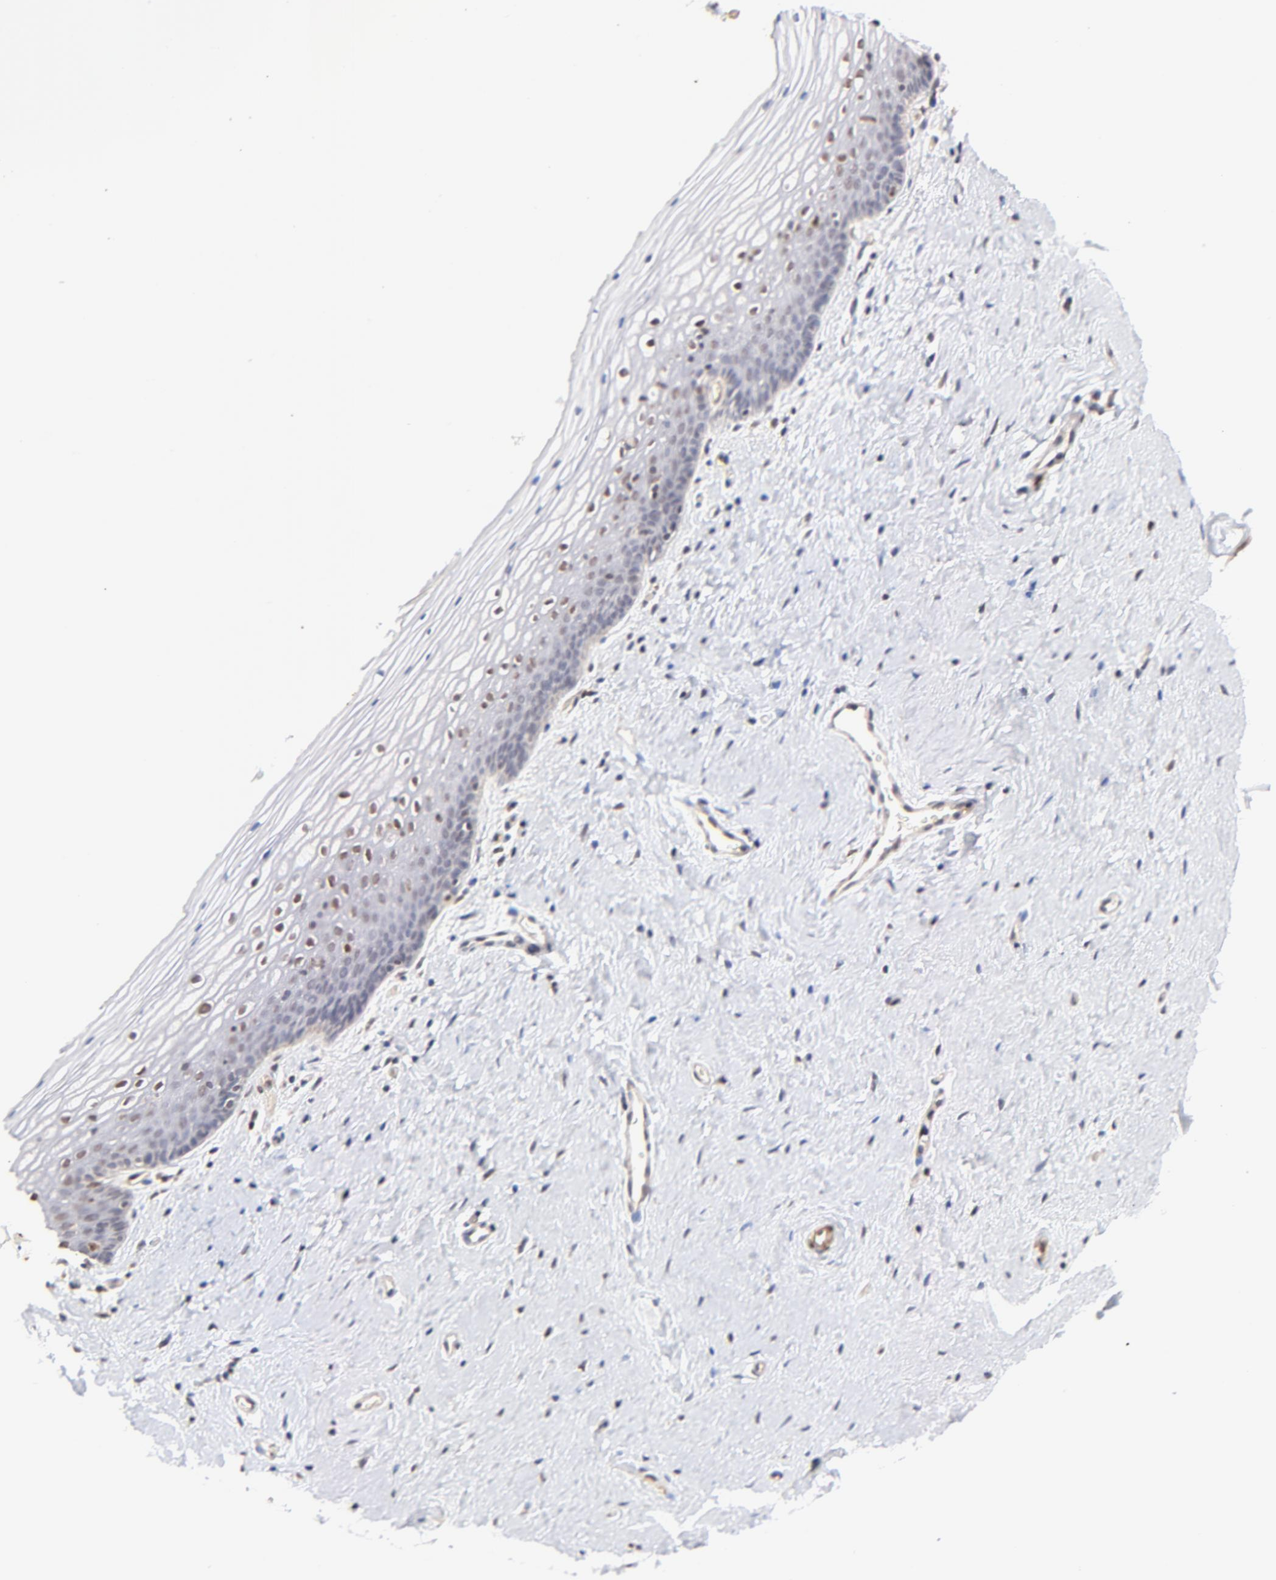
{"staining": {"intensity": "weak", "quantity": "25%-75%", "location": "nuclear"}, "tissue": "vagina", "cell_type": "Squamous epithelial cells", "image_type": "normal", "snomed": [{"axis": "morphology", "description": "Normal tissue, NOS"}, {"axis": "topography", "description": "Vagina"}], "caption": "IHC of unremarkable human vagina exhibits low levels of weak nuclear staining in about 25%-75% of squamous epithelial cells.", "gene": "ZFP92", "patient": {"sex": "female", "age": 46}}